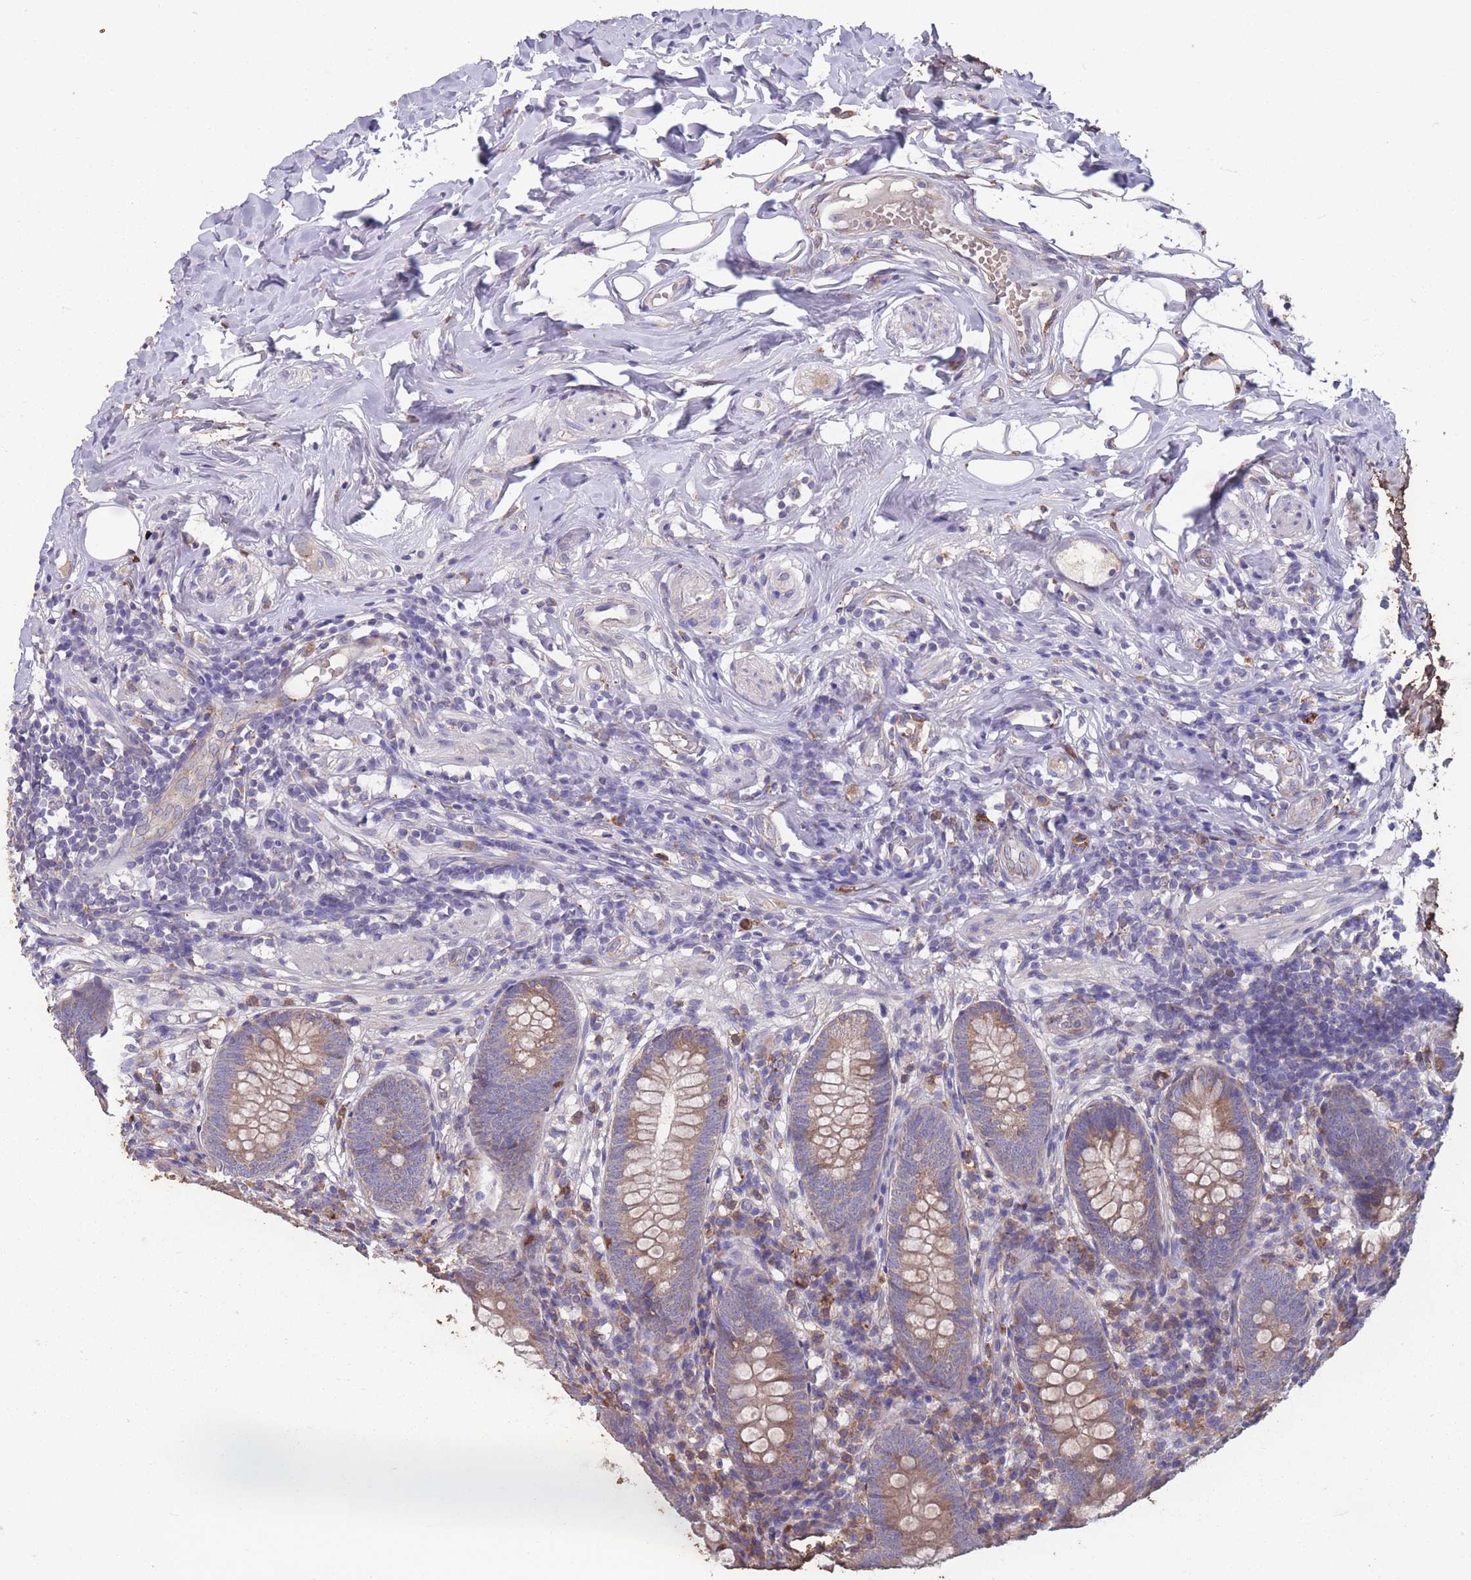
{"staining": {"intensity": "moderate", "quantity": ">75%", "location": "cytoplasmic/membranous"}, "tissue": "appendix", "cell_type": "Glandular cells", "image_type": "normal", "snomed": [{"axis": "morphology", "description": "Normal tissue, NOS"}, {"axis": "topography", "description": "Appendix"}], "caption": "The photomicrograph displays immunohistochemical staining of normal appendix. There is moderate cytoplasmic/membranous positivity is identified in approximately >75% of glandular cells. (Stains: DAB in brown, nuclei in blue, Microscopy: brightfield microscopy at high magnification).", "gene": "STIM2", "patient": {"sex": "female", "age": 62}}